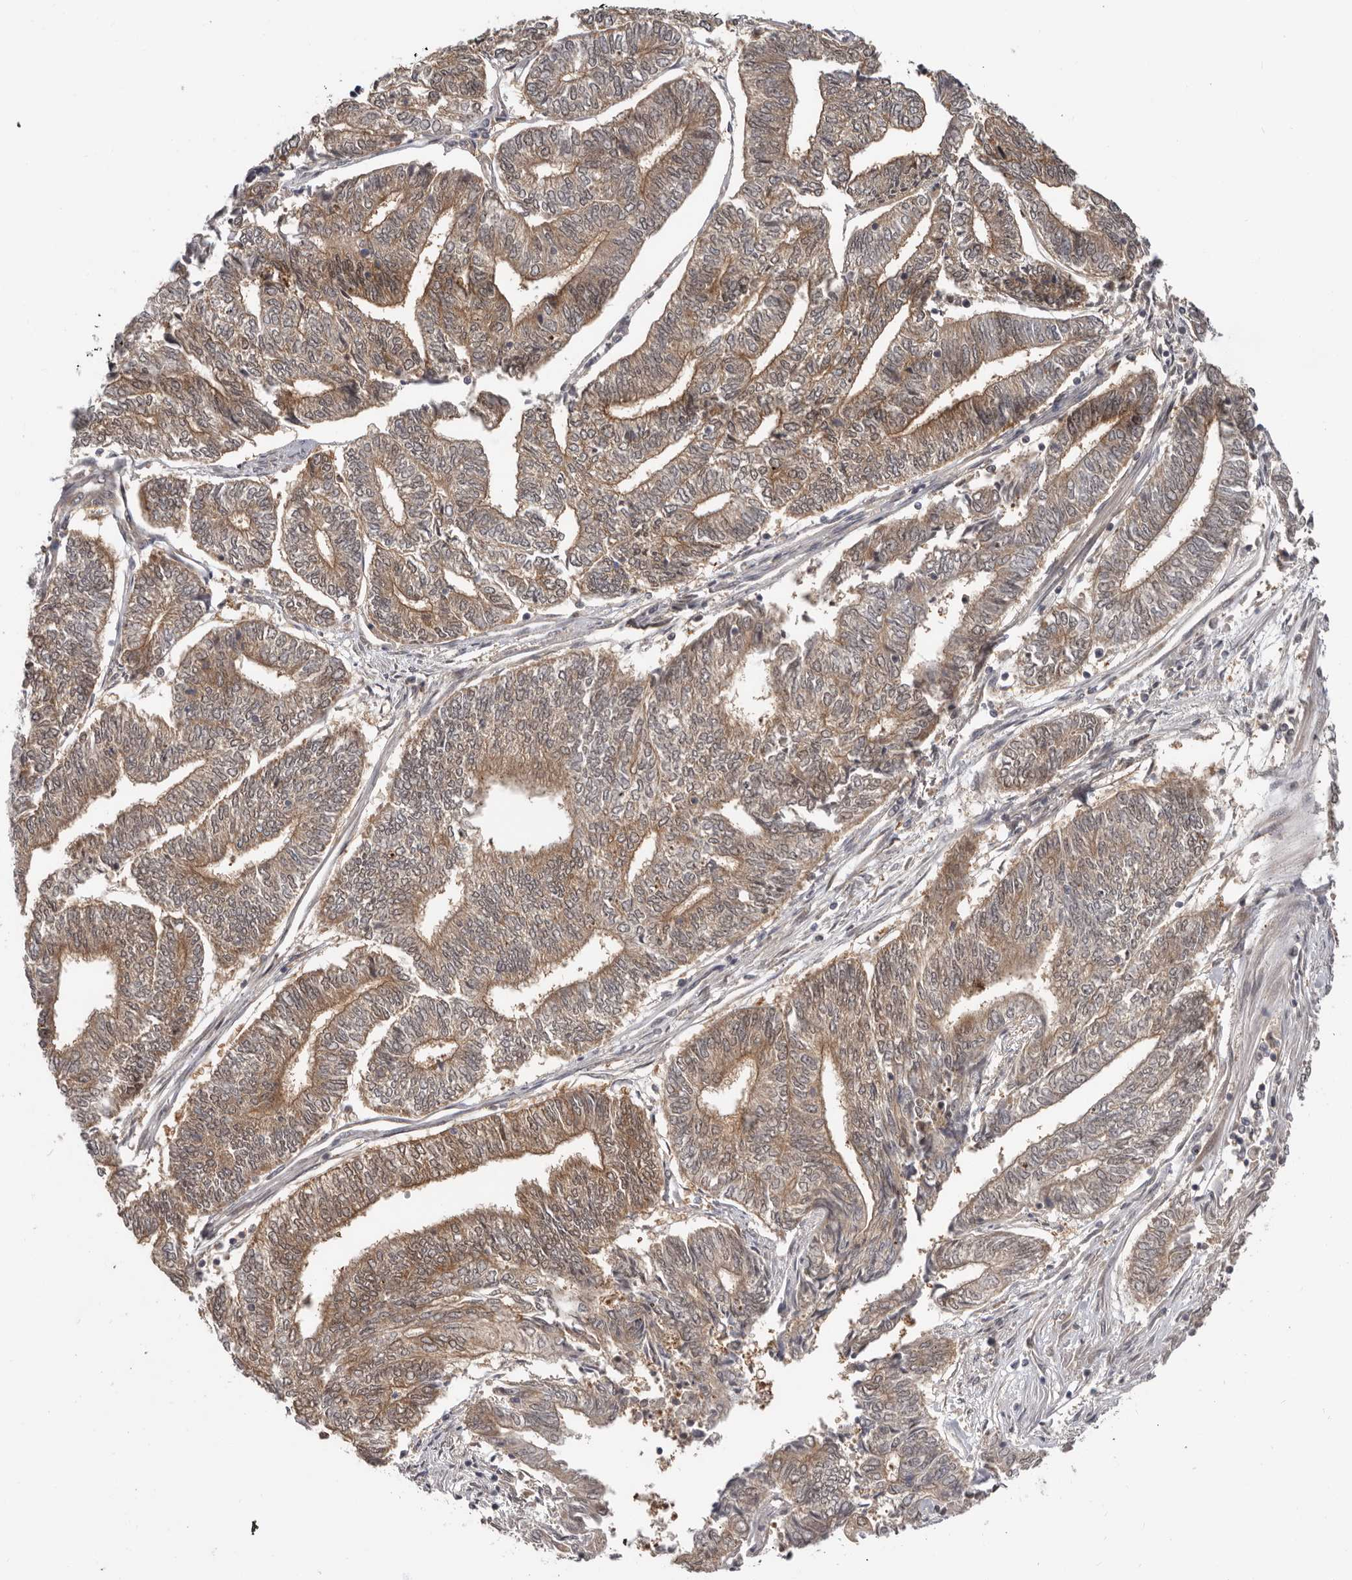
{"staining": {"intensity": "moderate", "quantity": ">75%", "location": "cytoplasmic/membranous"}, "tissue": "endometrial cancer", "cell_type": "Tumor cells", "image_type": "cancer", "snomed": [{"axis": "morphology", "description": "Adenocarcinoma, NOS"}, {"axis": "topography", "description": "Uterus"}, {"axis": "topography", "description": "Endometrium"}], "caption": "Brown immunohistochemical staining in human adenocarcinoma (endometrial) displays moderate cytoplasmic/membranous positivity in approximately >75% of tumor cells.", "gene": "BAD", "patient": {"sex": "female", "age": 70}}